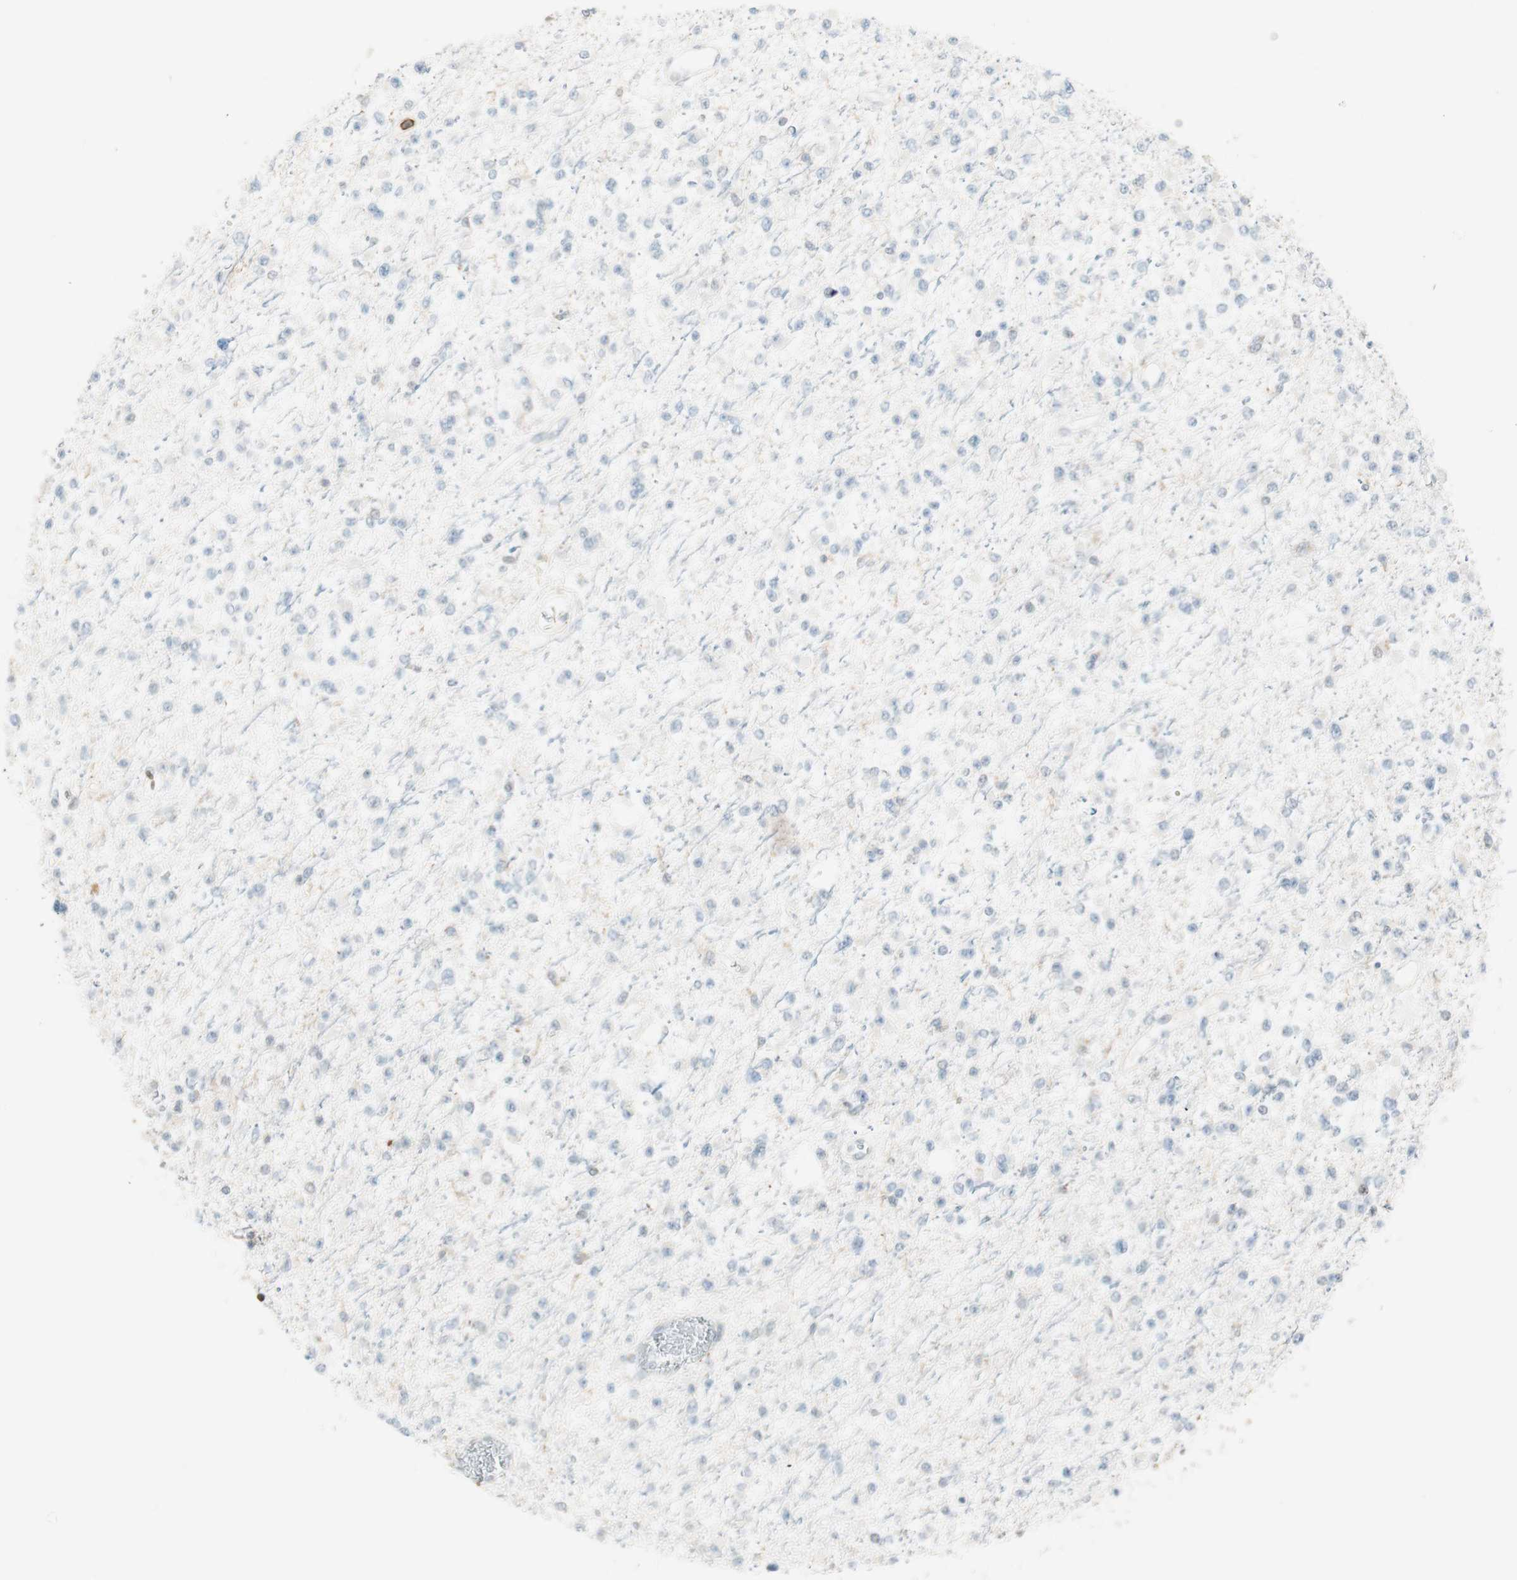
{"staining": {"intensity": "negative", "quantity": "none", "location": "none"}, "tissue": "glioma", "cell_type": "Tumor cells", "image_type": "cancer", "snomed": [{"axis": "morphology", "description": "Glioma, malignant, Low grade"}, {"axis": "topography", "description": "Brain"}], "caption": "The immunohistochemistry (IHC) micrograph has no significant expression in tumor cells of low-grade glioma (malignant) tissue.", "gene": "HPGD", "patient": {"sex": "female", "age": 22}}